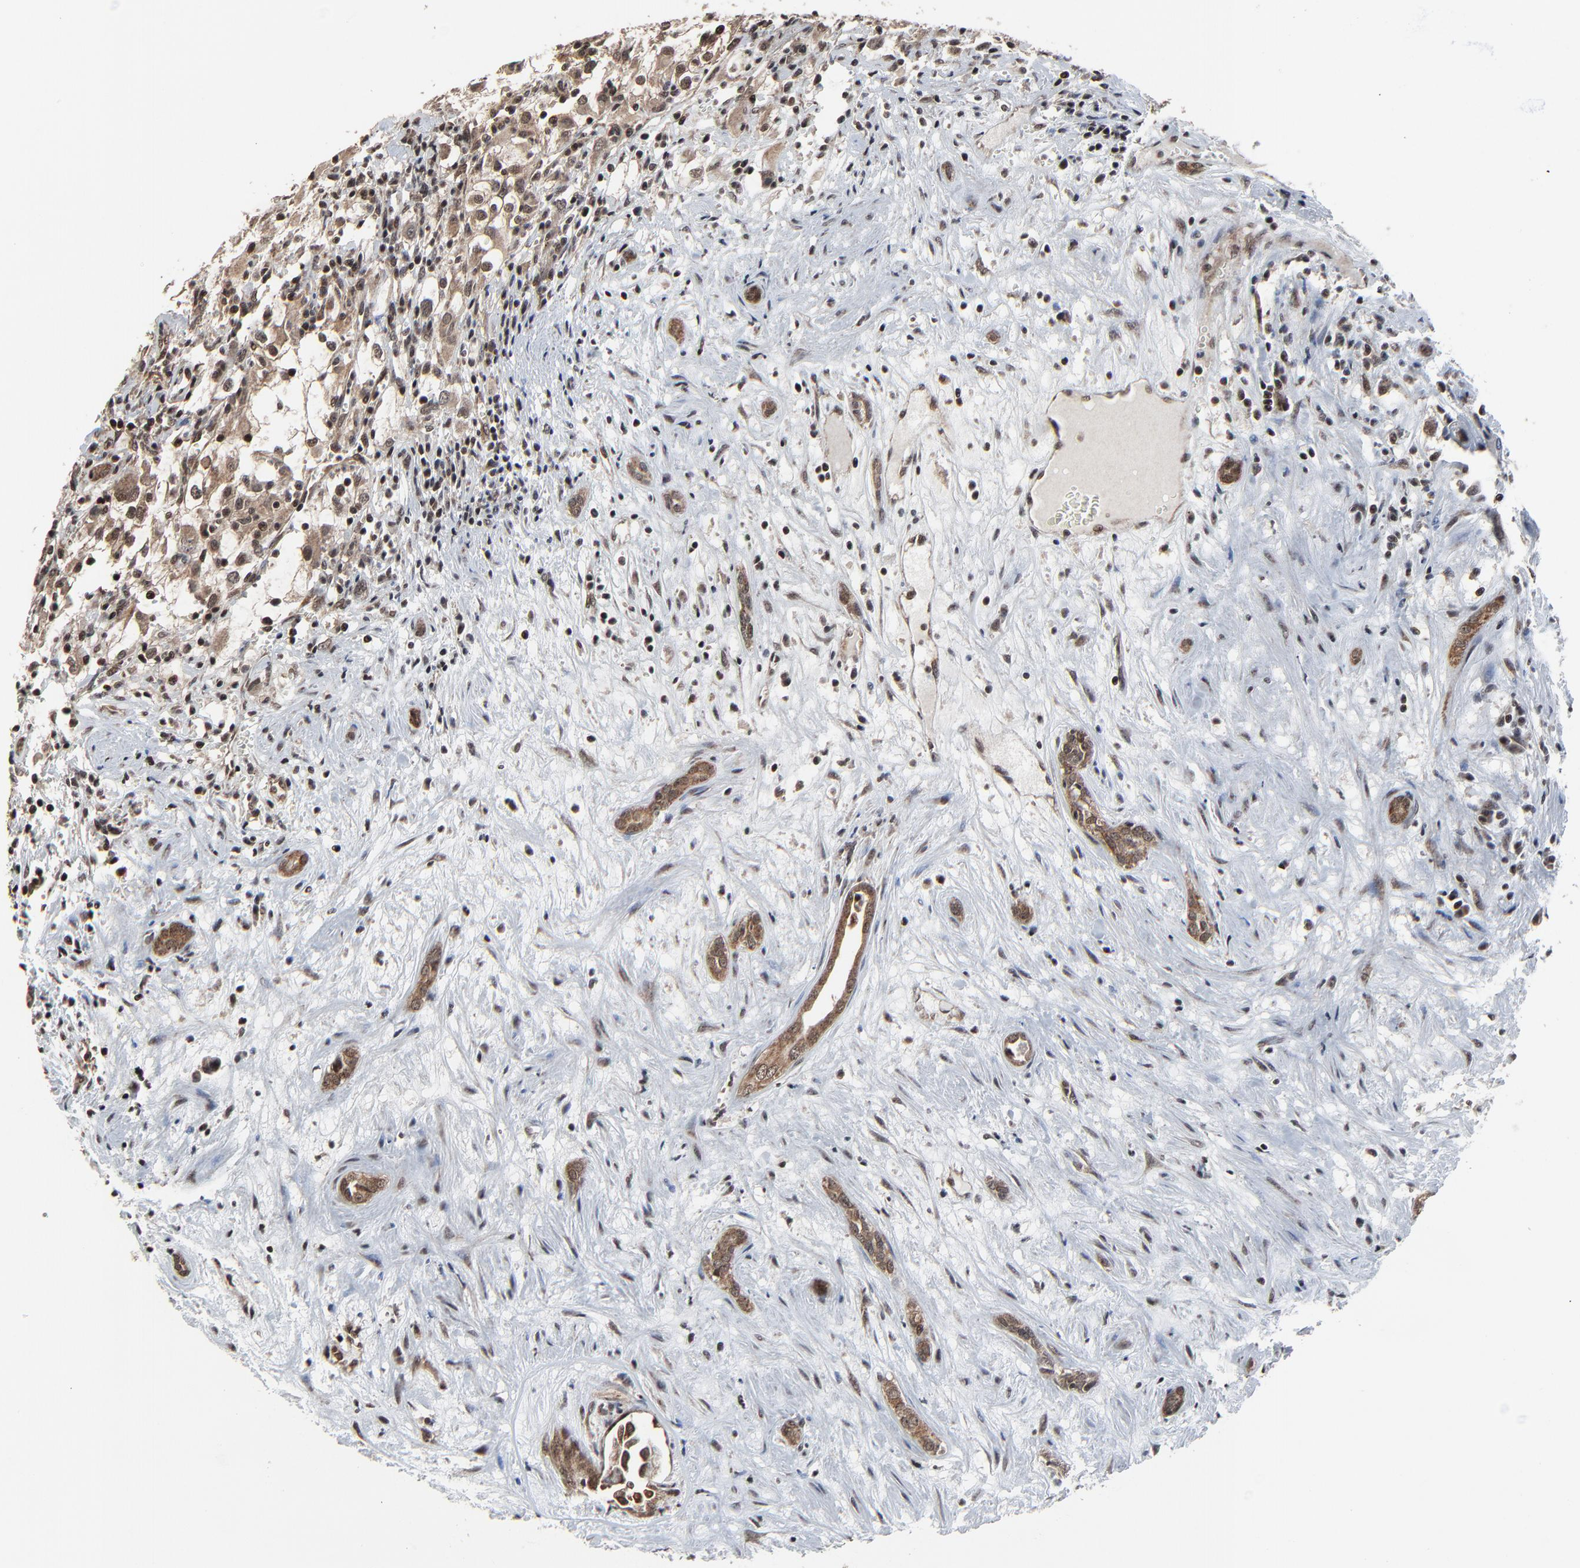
{"staining": {"intensity": "weak", "quantity": "25%-75%", "location": "cytoplasmic/membranous,nuclear"}, "tissue": "renal cancer", "cell_type": "Tumor cells", "image_type": "cancer", "snomed": [{"axis": "morphology", "description": "Adenocarcinoma, NOS"}, {"axis": "topography", "description": "Kidney"}], "caption": "Protein staining shows weak cytoplasmic/membranous and nuclear staining in approximately 25%-75% of tumor cells in renal cancer (adenocarcinoma).", "gene": "RHOJ", "patient": {"sex": "female", "age": 52}}